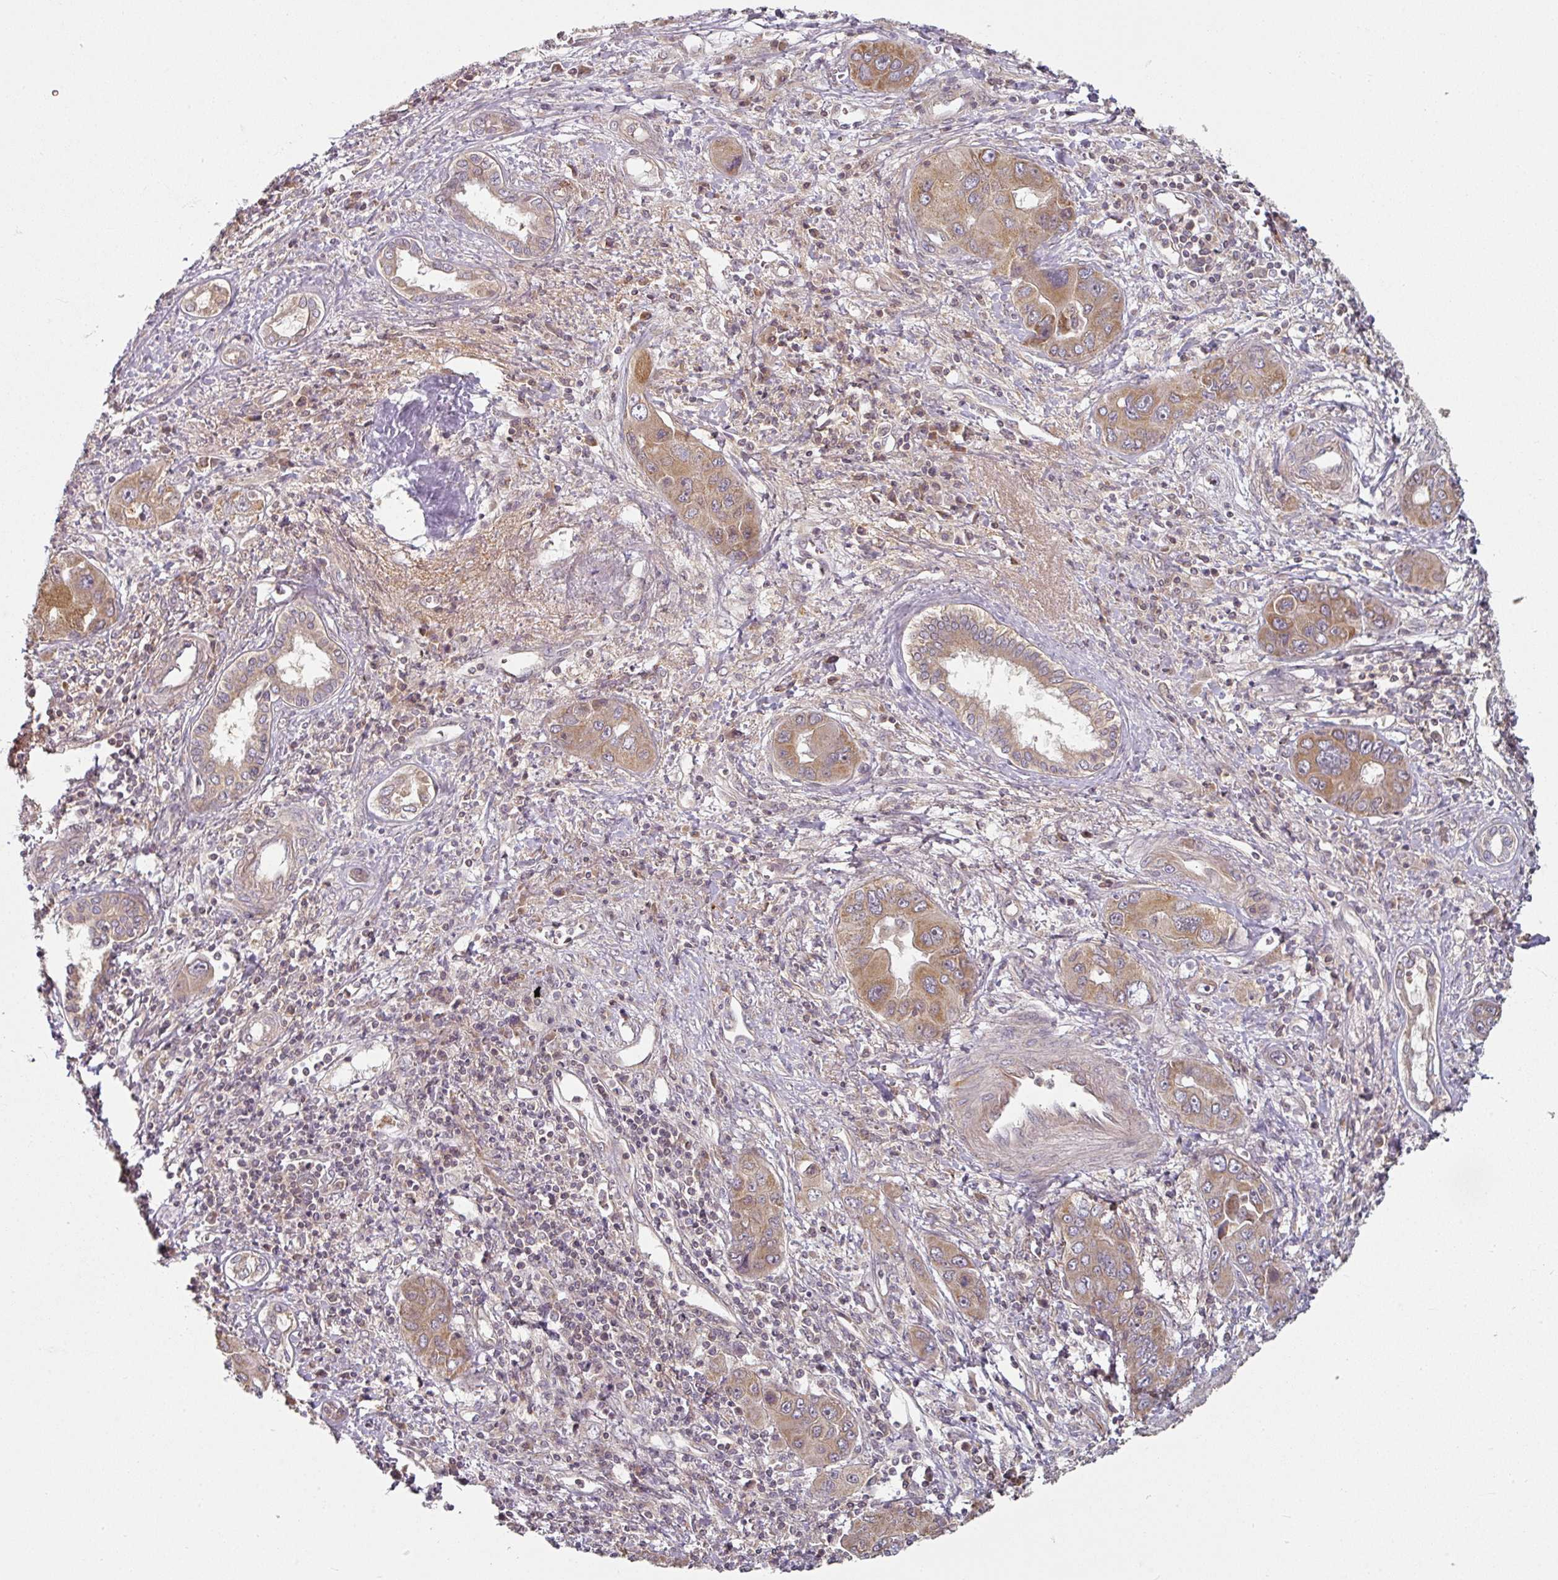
{"staining": {"intensity": "moderate", "quantity": ">75%", "location": "cytoplasmic/membranous"}, "tissue": "liver cancer", "cell_type": "Tumor cells", "image_type": "cancer", "snomed": [{"axis": "morphology", "description": "Cholangiocarcinoma"}, {"axis": "topography", "description": "Liver"}], "caption": "The immunohistochemical stain highlights moderate cytoplasmic/membranous positivity in tumor cells of liver cancer tissue.", "gene": "MAP2K2", "patient": {"sex": "male", "age": 67}}